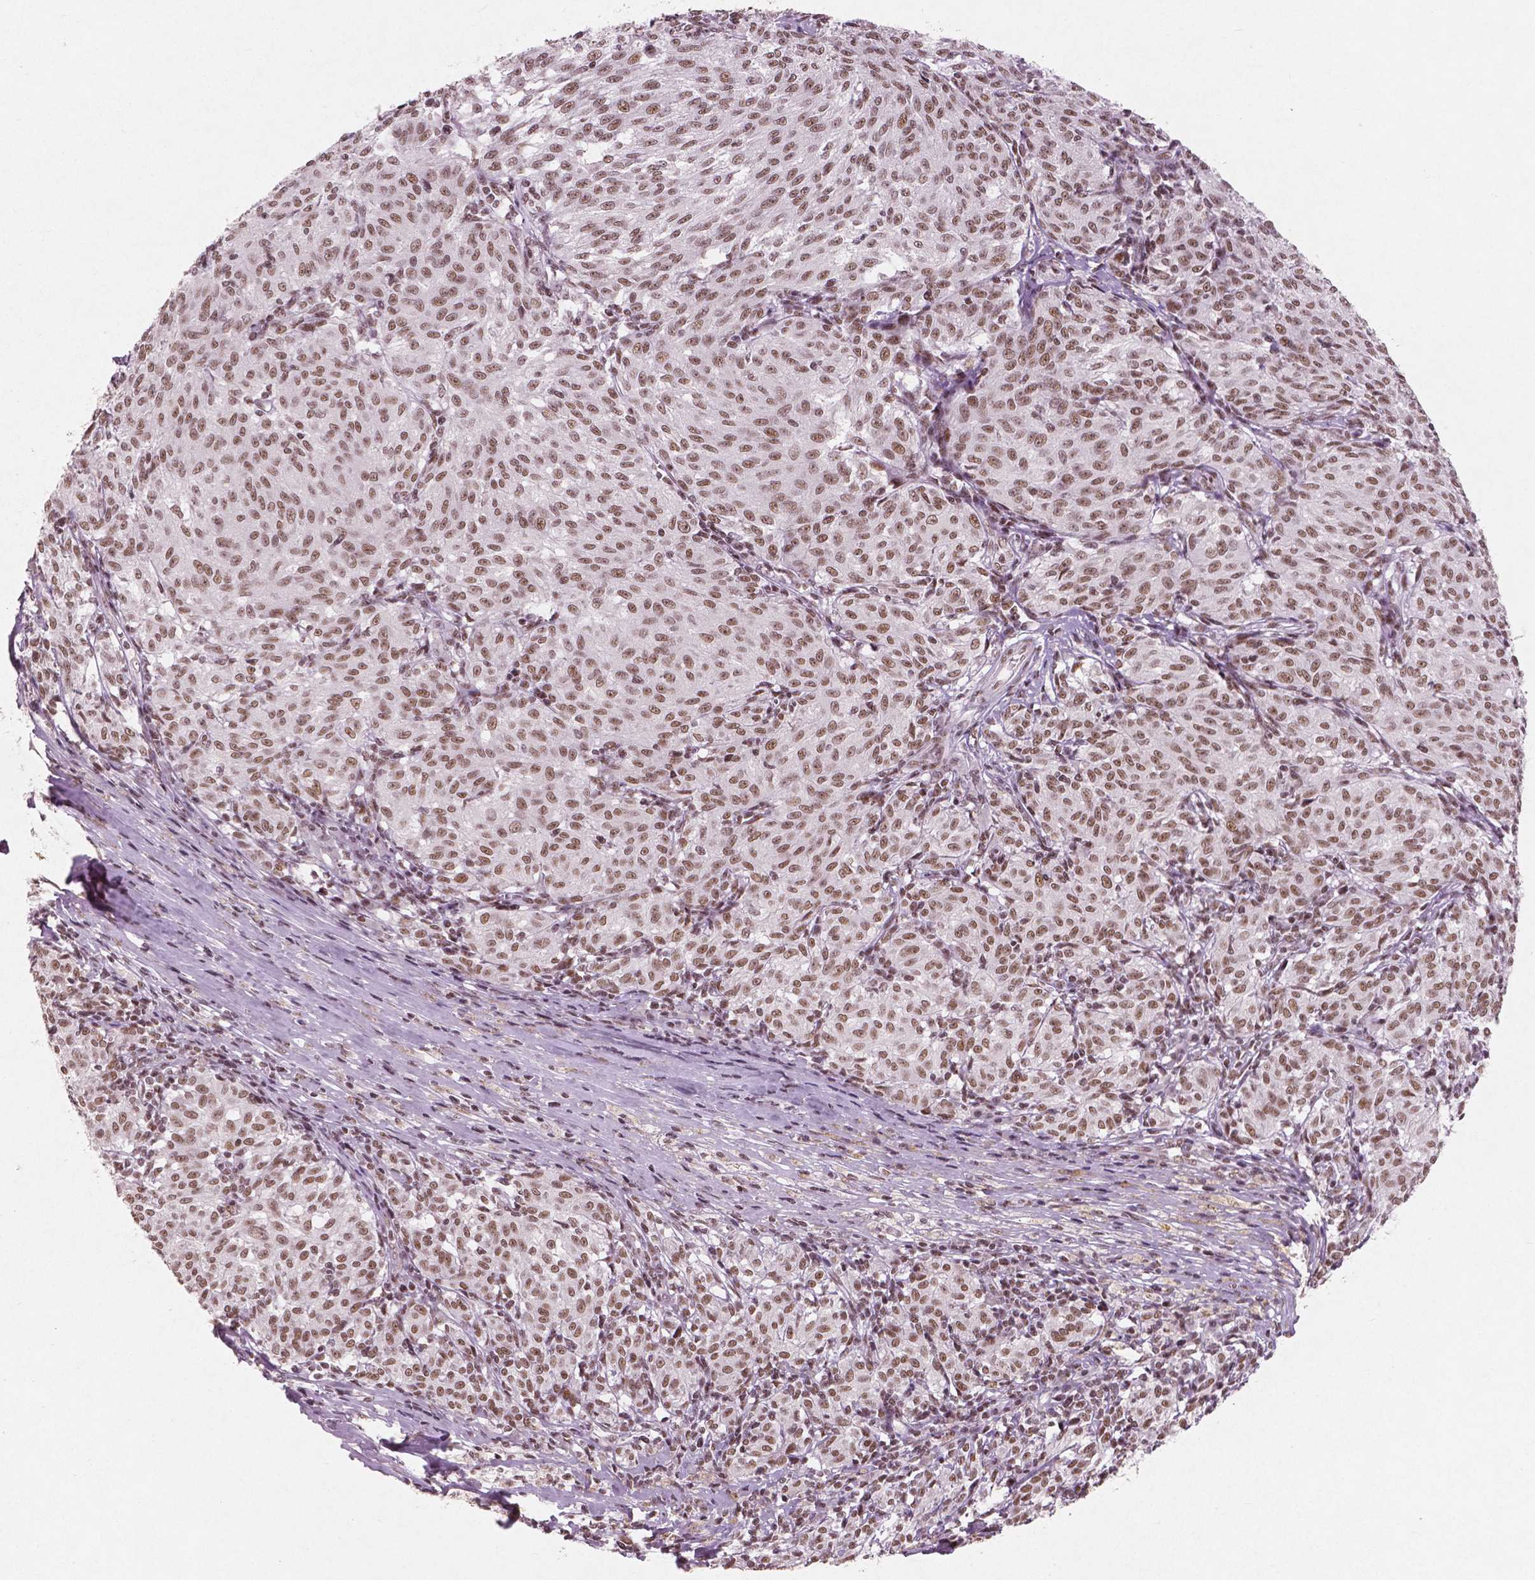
{"staining": {"intensity": "moderate", "quantity": ">75%", "location": "nuclear"}, "tissue": "melanoma", "cell_type": "Tumor cells", "image_type": "cancer", "snomed": [{"axis": "morphology", "description": "Malignant melanoma, NOS"}, {"axis": "topography", "description": "Skin"}], "caption": "IHC photomicrograph of melanoma stained for a protein (brown), which displays medium levels of moderate nuclear positivity in approximately >75% of tumor cells.", "gene": "BRD4", "patient": {"sex": "female", "age": 72}}